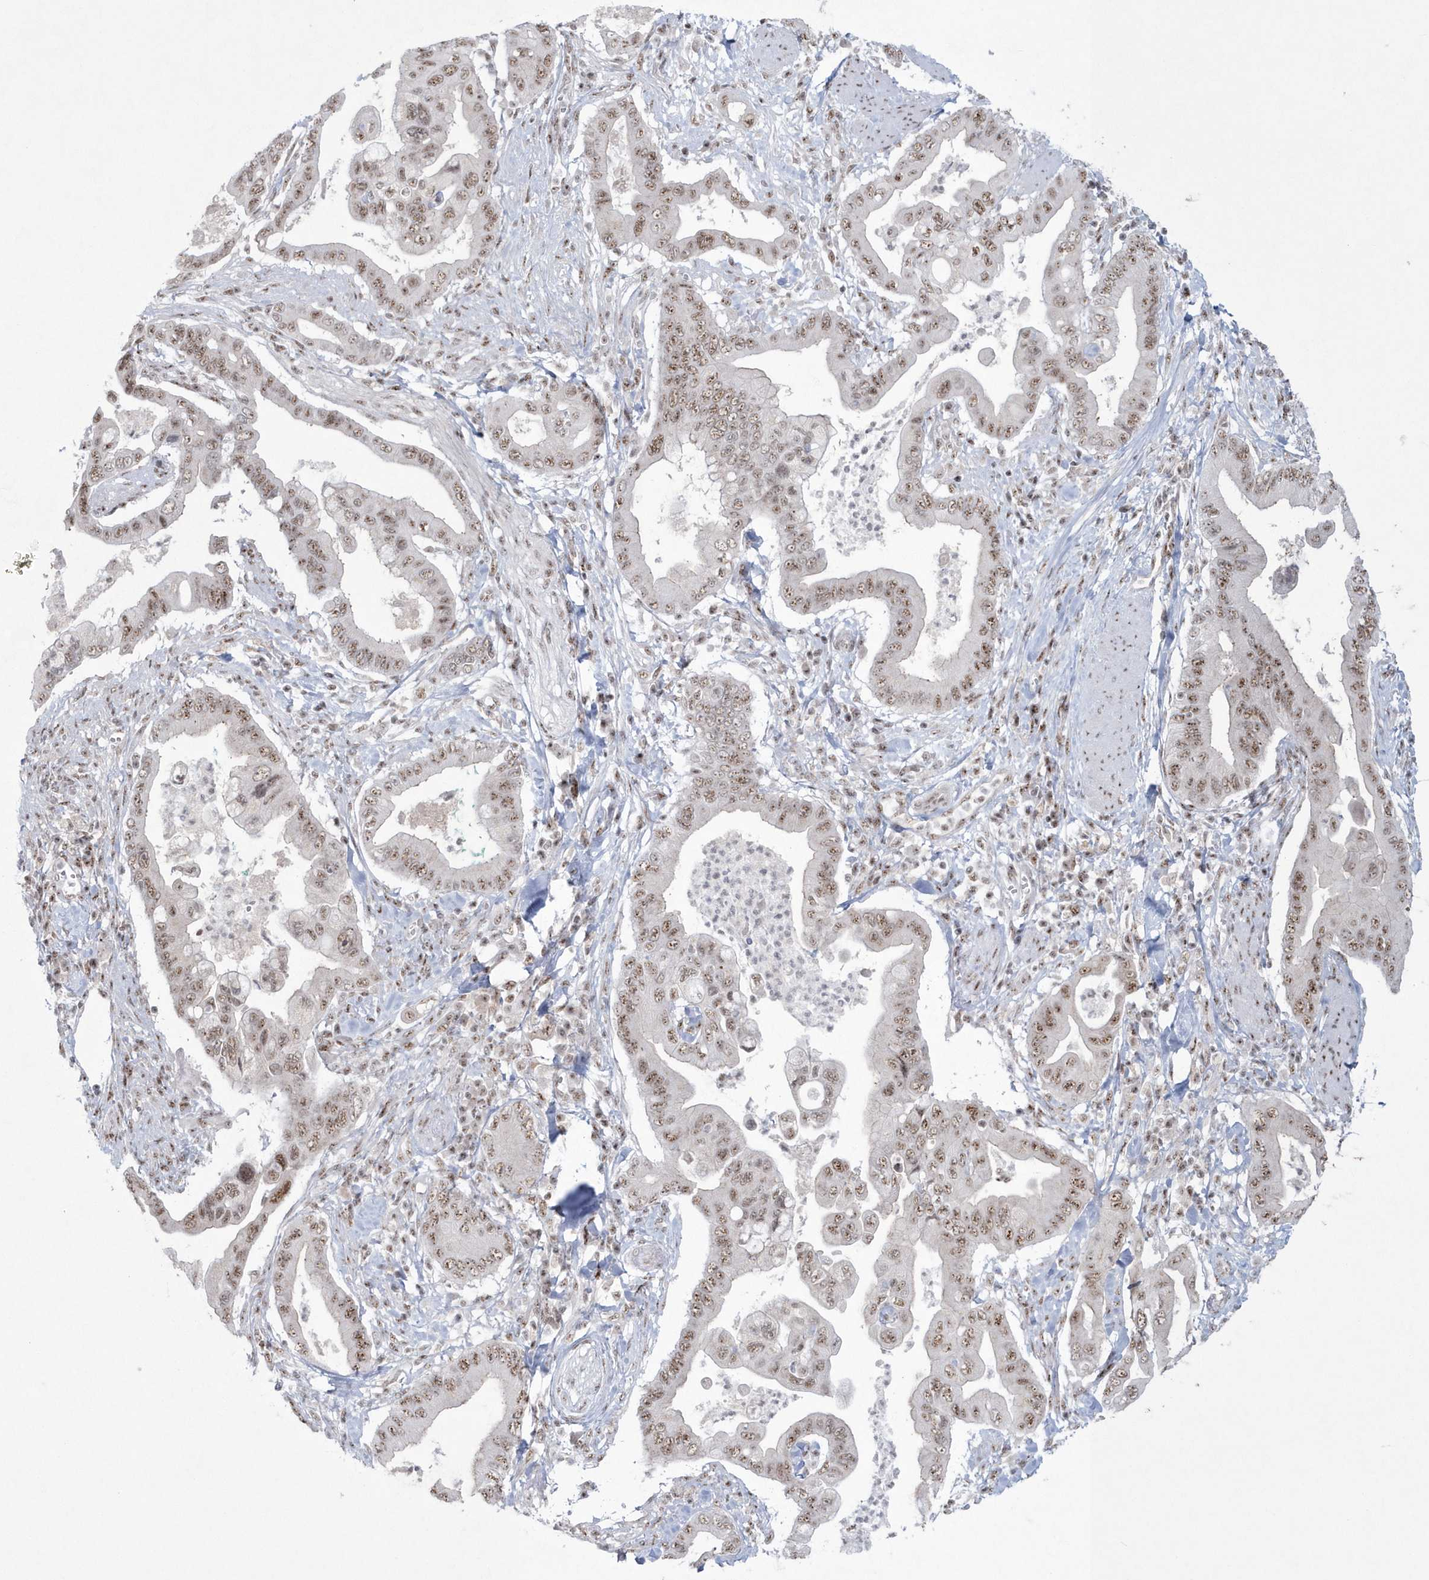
{"staining": {"intensity": "moderate", "quantity": ">75%", "location": "nuclear"}, "tissue": "pancreatic cancer", "cell_type": "Tumor cells", "image_type": "cancer", "snomed": [{"axis": "morphology", "description": "Adenocarcinoma, NOS"}, {"axis": "topography", "description": "Pancreas"}], "caption": "Moderate nuclear protein positivity is appreciated in approximately >75% of tumor cells in pancreatic adenocarcinoma.", "gene": "KDM6B", "patient": {"sex": "male", "age": 78}}